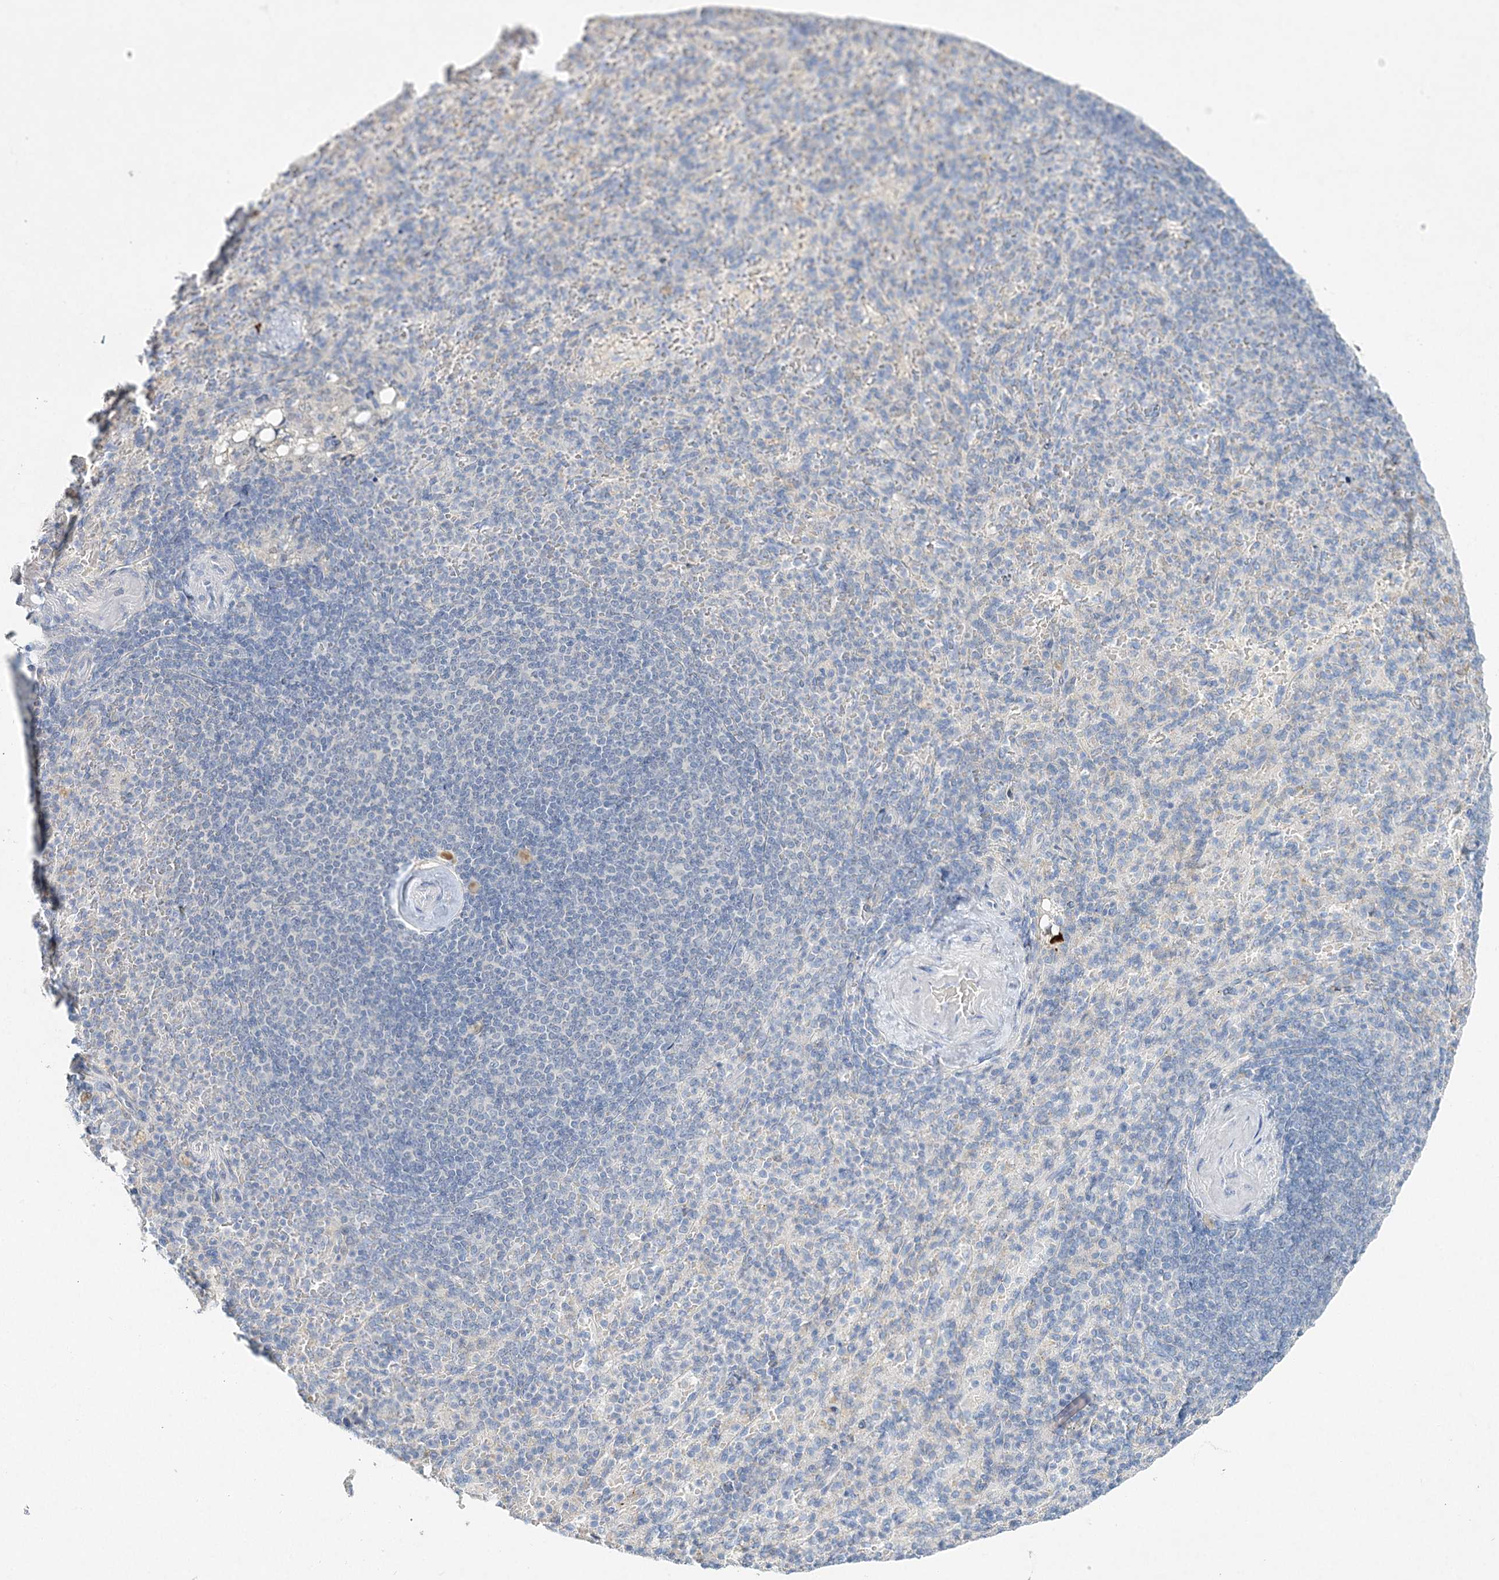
{"staining": {"intensity": "negative", "quantity": "none", "location": "none"}, "tissue": "spleen", "cell_type": "Cells in red pulp", "image_type": "normal", "snomed": [{"axis": "morphology", "description": "Normal tissue, NOS"}, {"axis": "topography", "description": "Spleen"}], "caption": "Human spleen stained for a protein using immunohistochemistry displays no positivity in cells in red pulp.", "gene": "MAT2B", "patient": {"sex": "female", "age": 74}}